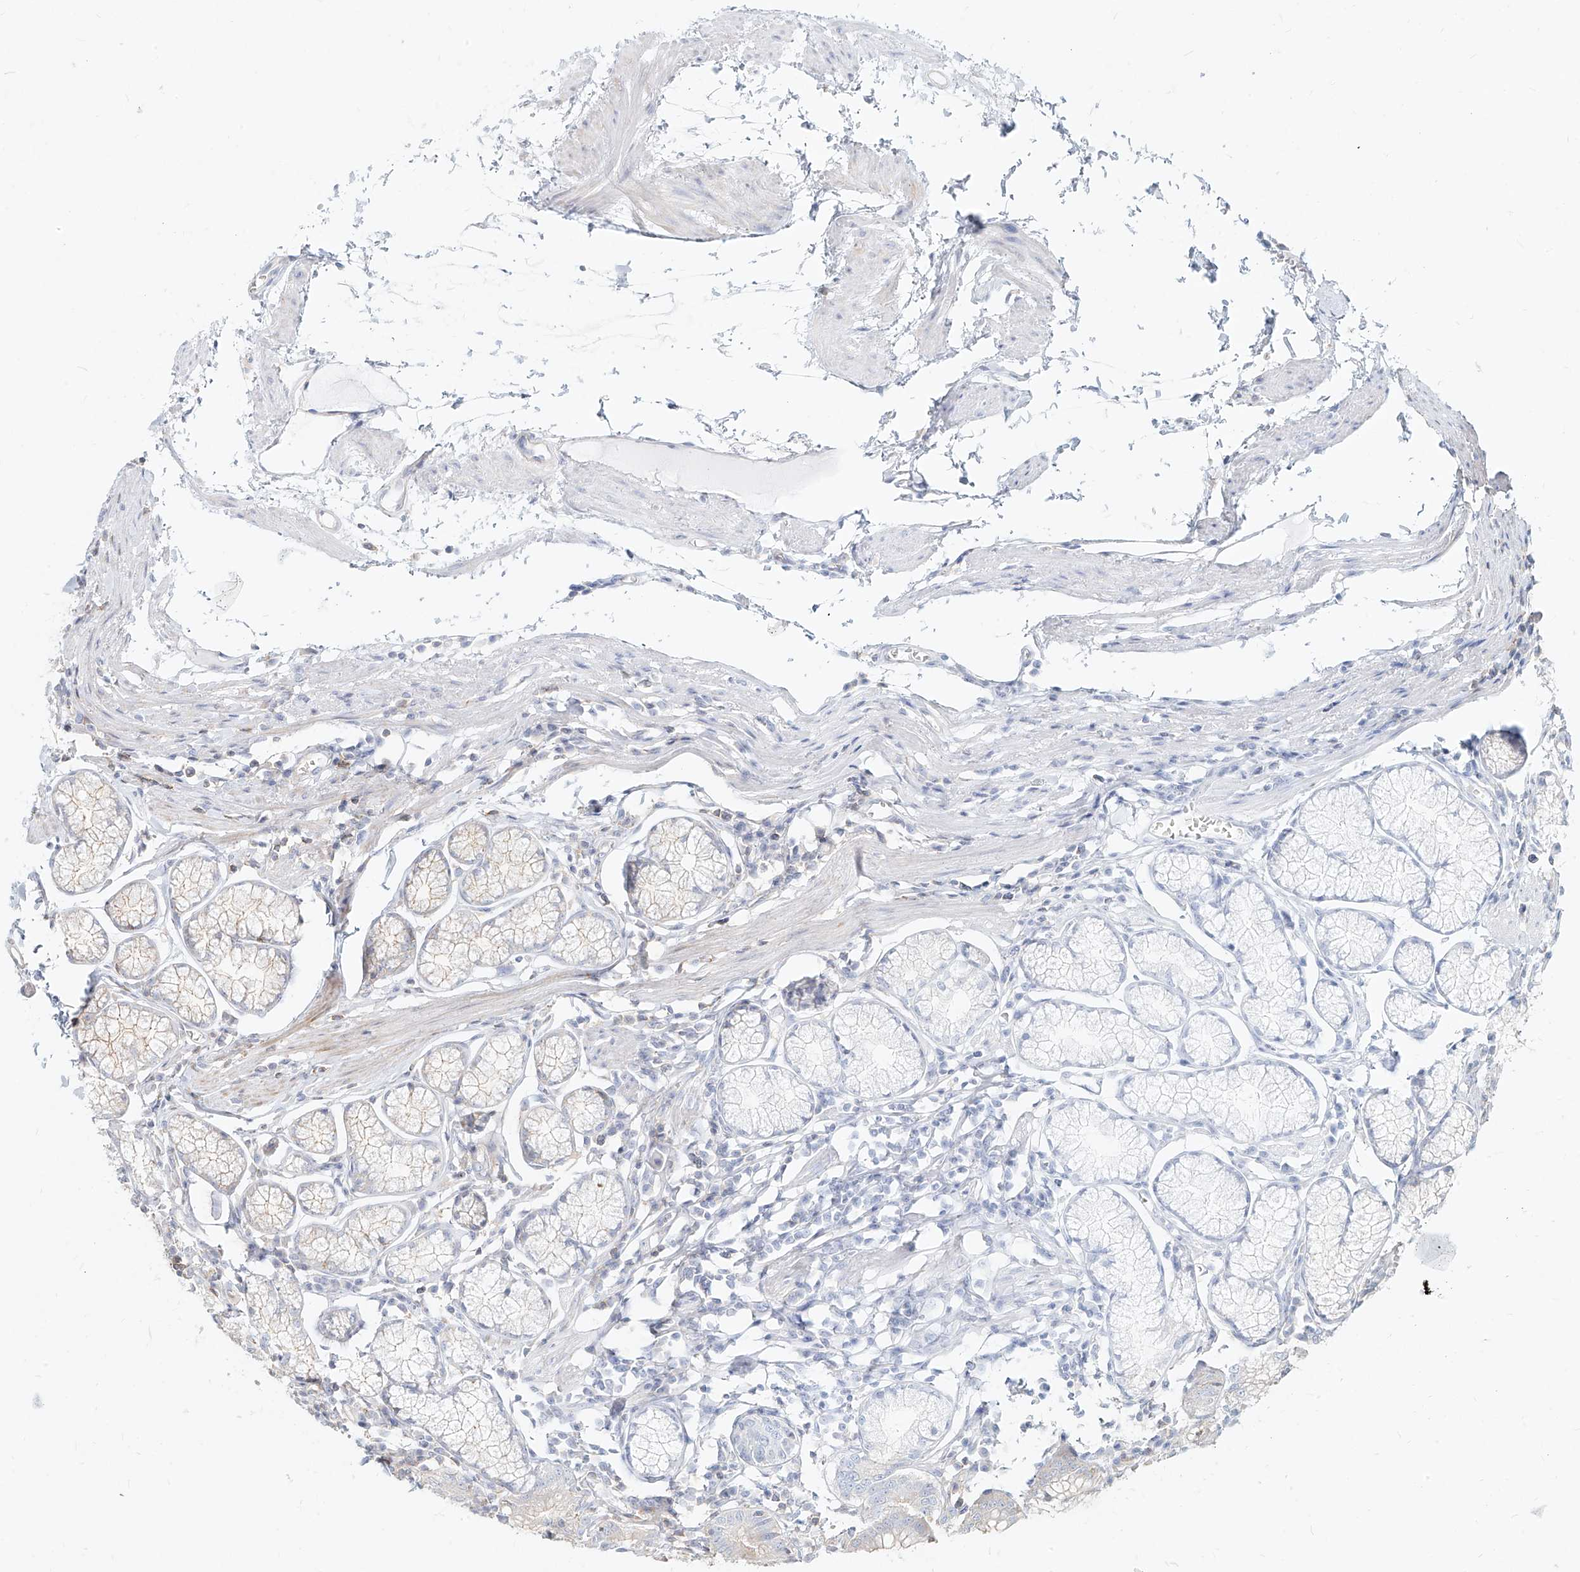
{"staining": {"intensity": "weak", "quantity": "<25%", "location": "cytoplasmic/membranous"}, "tissue": "stomach", "cell_type": "Glandular cells", "image_type": "normal", "snomed": [{"axis": "morphology", "description": "Normal tissue, NOS"}, {"axis": "topography", "description": "Stomach"}], "caption": "Histopathology image shows no protein positivity in glandular cells of normal stomach. (Stains: DAB (3,3'-diaminobenzidine) IHC with hematoxylin counter stain, Microscopy: brightfield microscopy at high magnification).", "gene": "SLC2A12", "patient": {"sex": "male", "age": 55}}